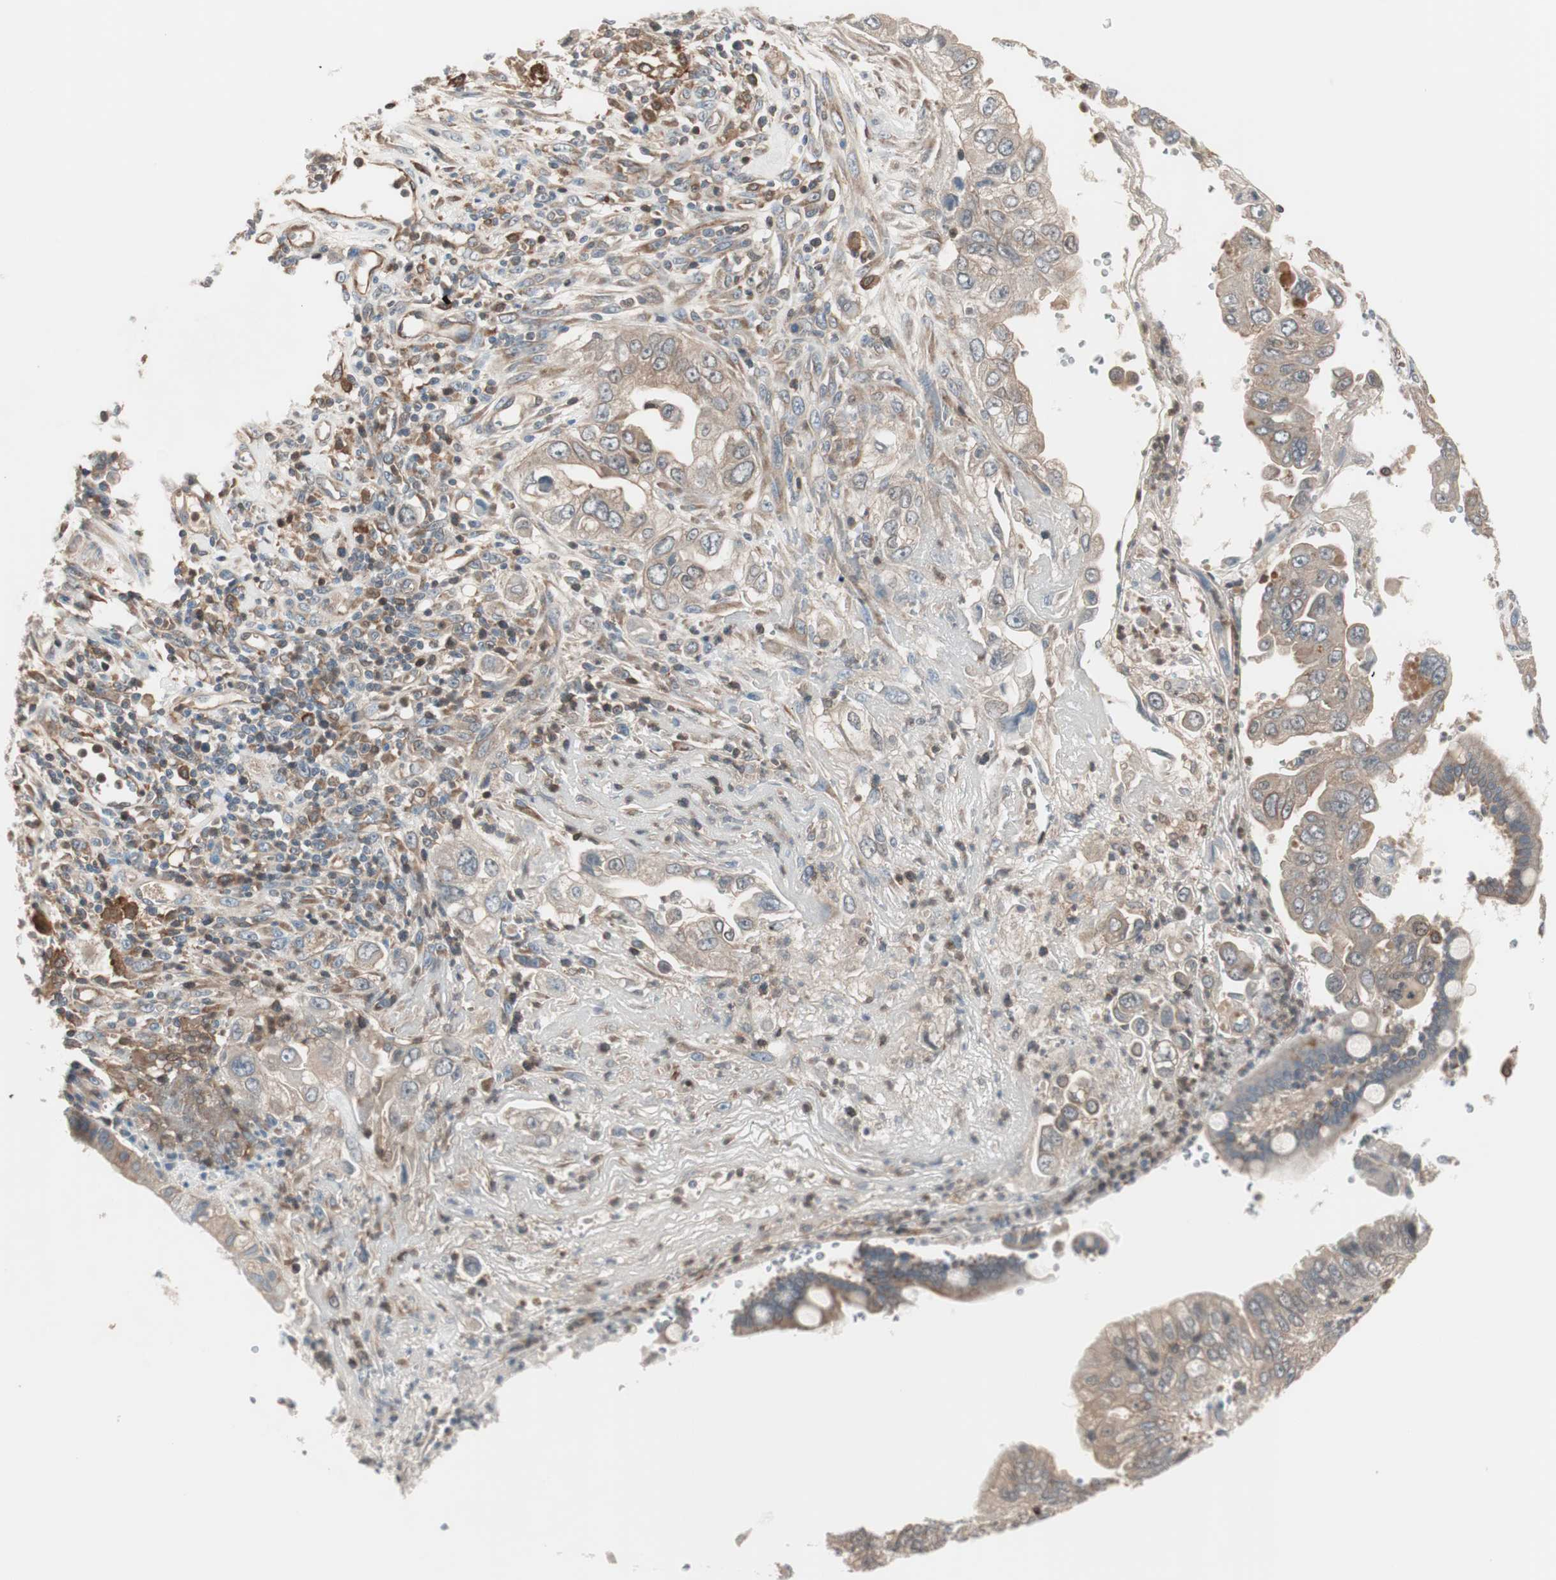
{"staining": {"intensity": "moderate", "quantity": ">75%", "location": "cytoplasmic/membranous"}, "tissue": "pancreatic cancer", "cell_type": "Tumor cells", "image_type": "cancer", "snomed": [{"axis": "morphology", "description": "Normal tissue, NOS"}, {"axis": "topography", "description": "Lymph node"}], "caption": "Immunohistochemistry histopathology image of pancreatic cancer stained for a protein (brown), which exhibits medium levels of moderate cytoplasmic/membranous staining in about >75% of tumor cells.", "gene": "STAB1", "patient": {"sex": "male", "age": 50}}